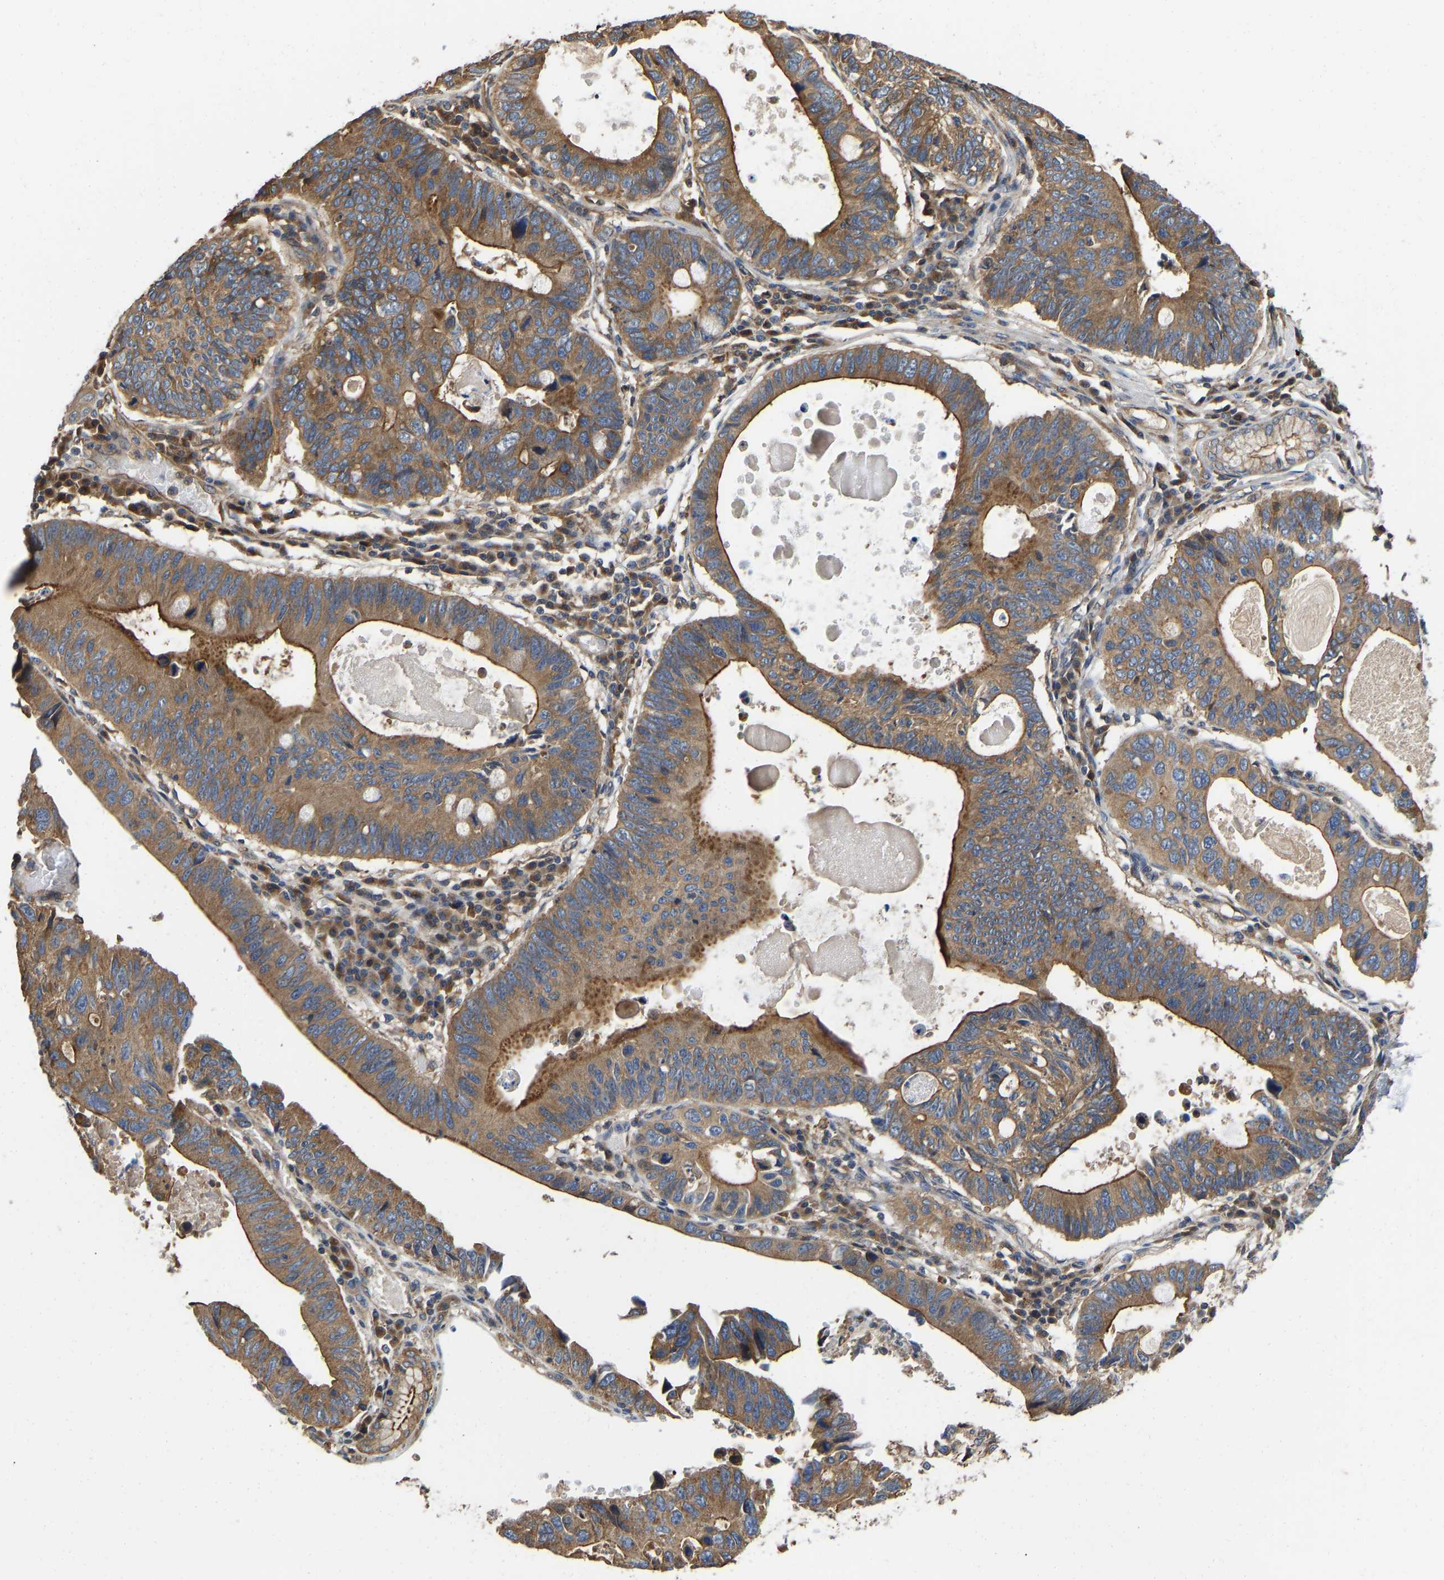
{"staining": {"intensity": "moderate", "quantity": ">75%", "location": "cytoplasmic/membranous"}, "tissue": "stomach cancer", "cell_type": "Tumor cells", "image_type": "cancer", "snomed": [{"axis": "morphology", "description": "Adenocarcinoma, NOS"}, {"axis": "topography", "description": "Stomach"}], "caption": "Stomach adenocarcinoma stained with a protein marker reveals moderate staining in tumor cells.", "gene": "FLNB", "patient": {"sex": "male", "age": 59}}